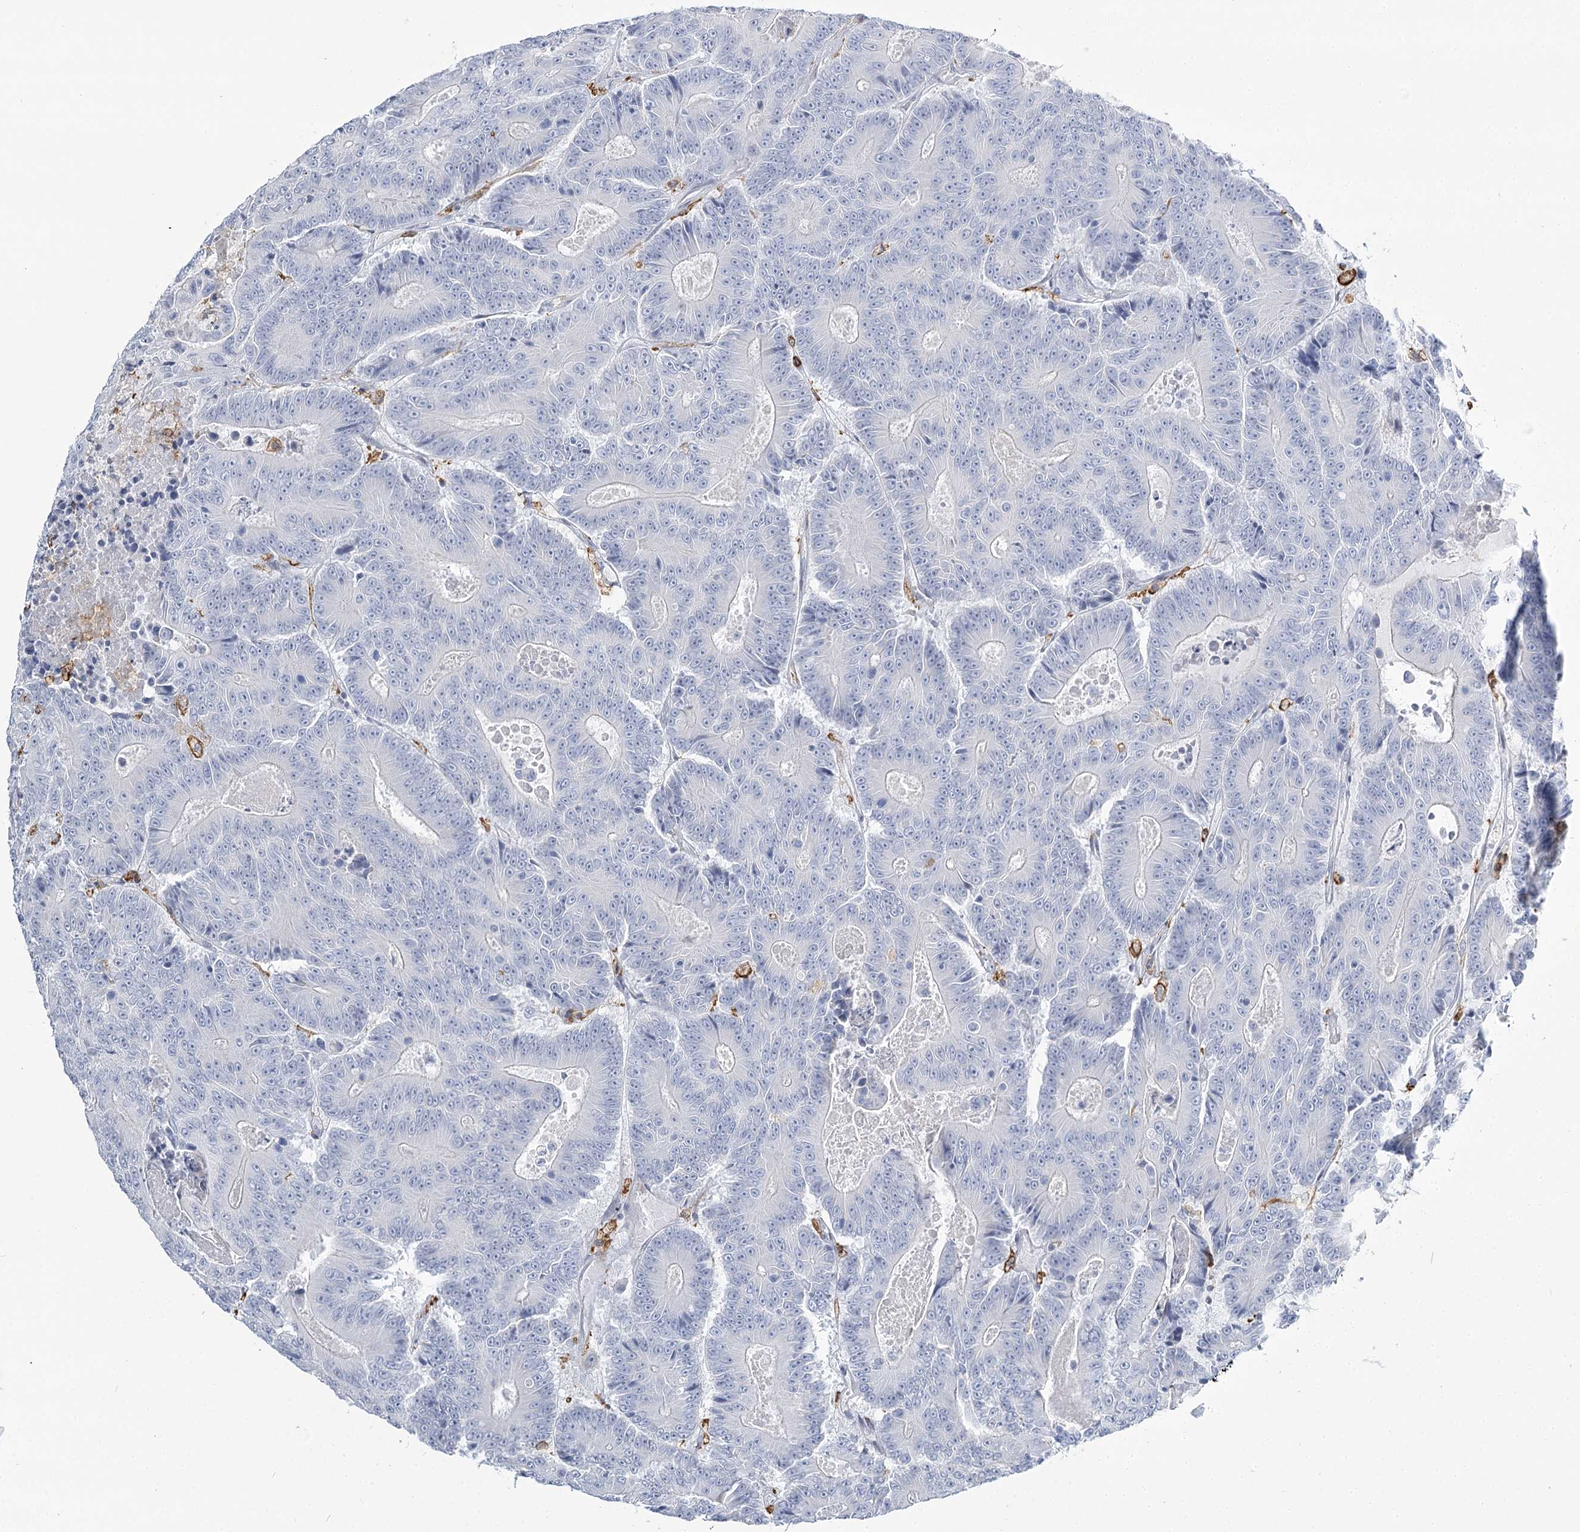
{"staining": {"intensity": "negative", "quantity": "none", "location": "none"}, "tissue": "colorectal cancer", "cell_type": "Tumor cells", "image_type": "cancer", "snomed": [{"axis": "morphology", "description": "Adenocarcinoma, NOS"}, {"axis": "topography", "description": "Colon"}], "caption": "High magnification brightfield microscopy of colorectal cancer stained with DAB (brown) and counterstained with hematoxylin (blue): tumor cells show no significant positivity.", "gene": "C11orf1", "patient": {"sex": "male", "age": 83}}